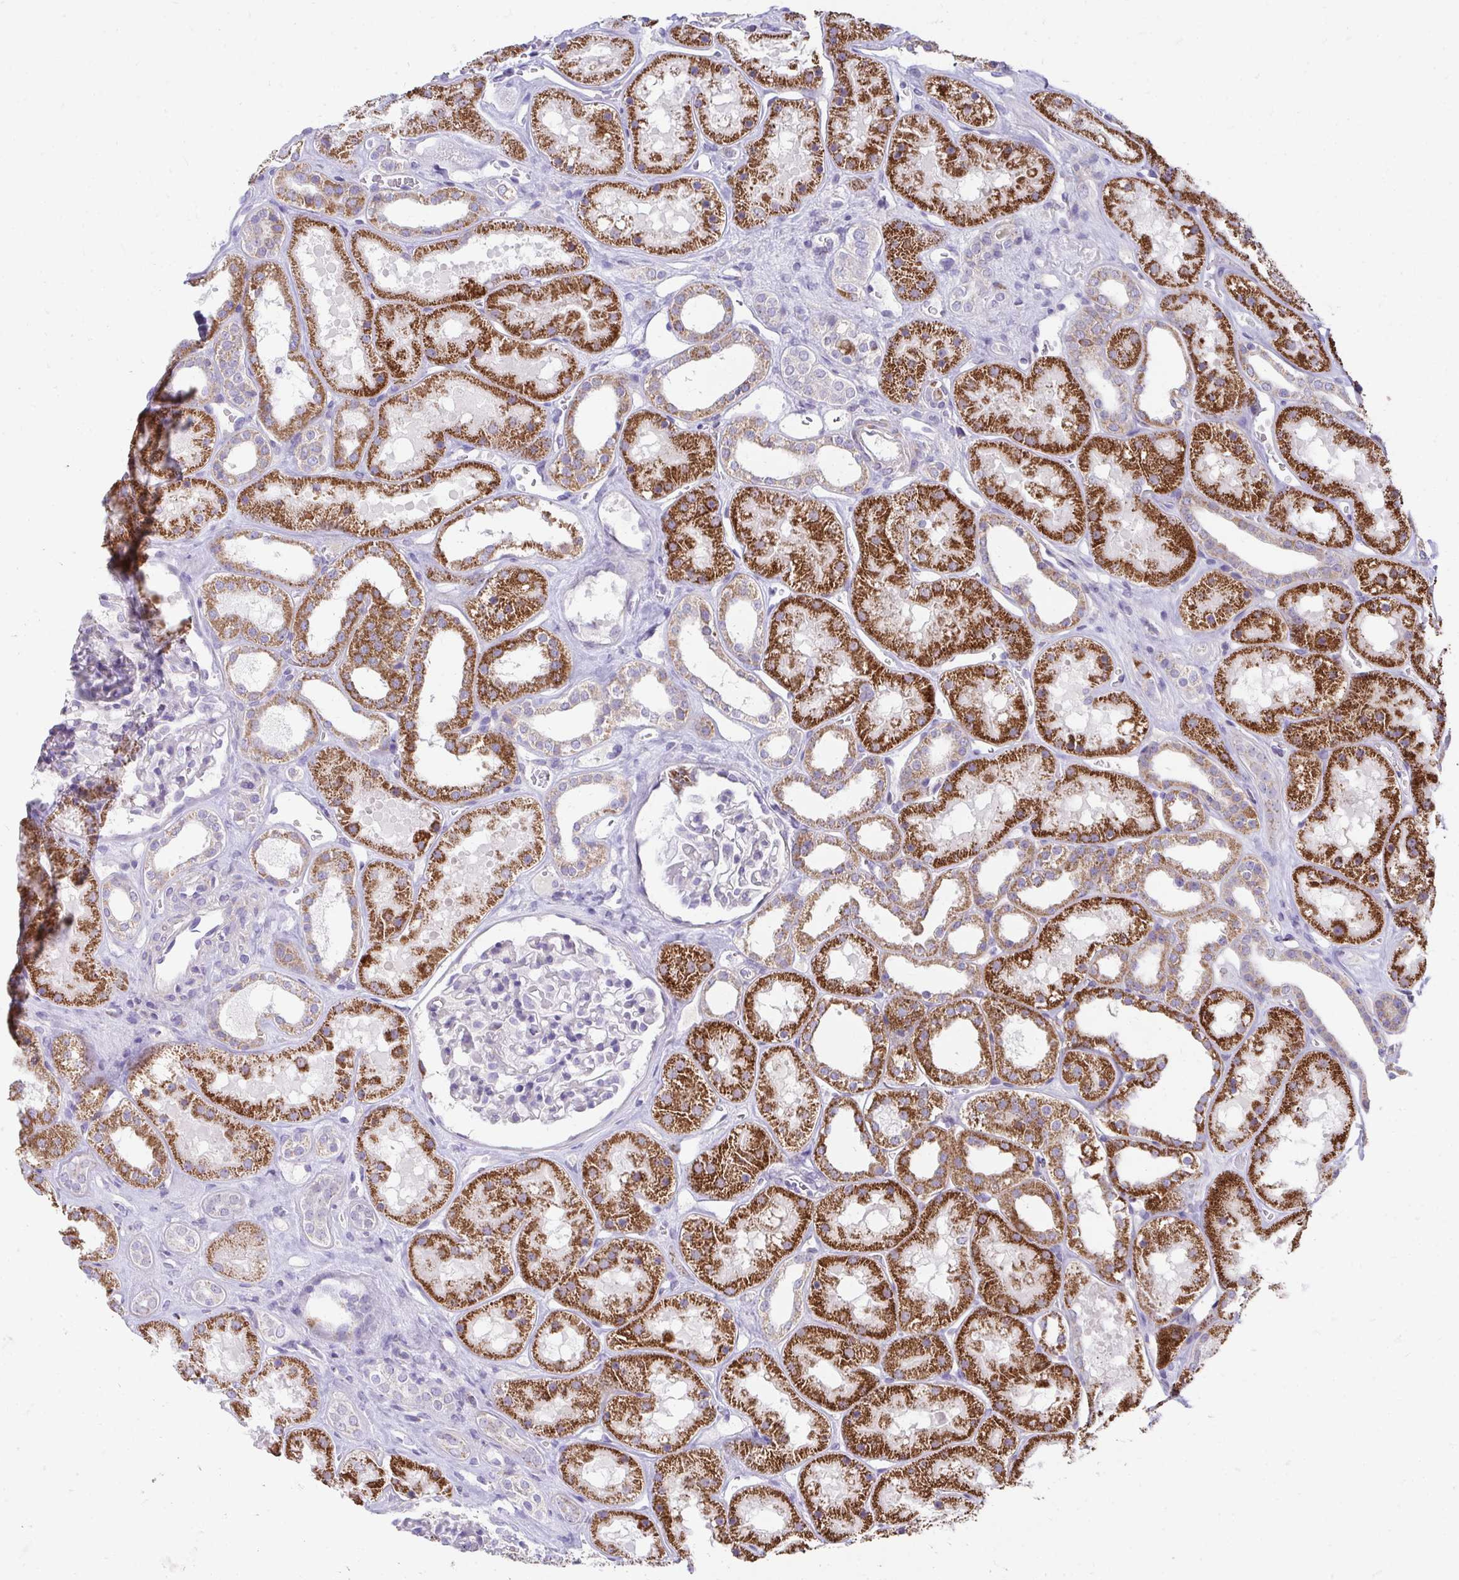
{"staining": {"intensity": "negative", "quantity": "none", "location": "none"}, "tissue": "kidney", "cell_type": "Cells in glomeruli", "image_type": "normal", "snomed": [{"axis": "morphology", "description": "Normal tissue, NOS"}, {"axis": "topography", "description": "Kidney"}], "caption": "A high-resolution micrograph shows IHC staining of normal kidney, which reveals no significant positivity in cells in glomeruli. Brightfield microscopy of immunohistochemistry stained with DAB (brown) and hematoxylin (blue), captured at high magnification.", "gene": "PRRG3", "patient": {"sex": "female", "age": 41}}